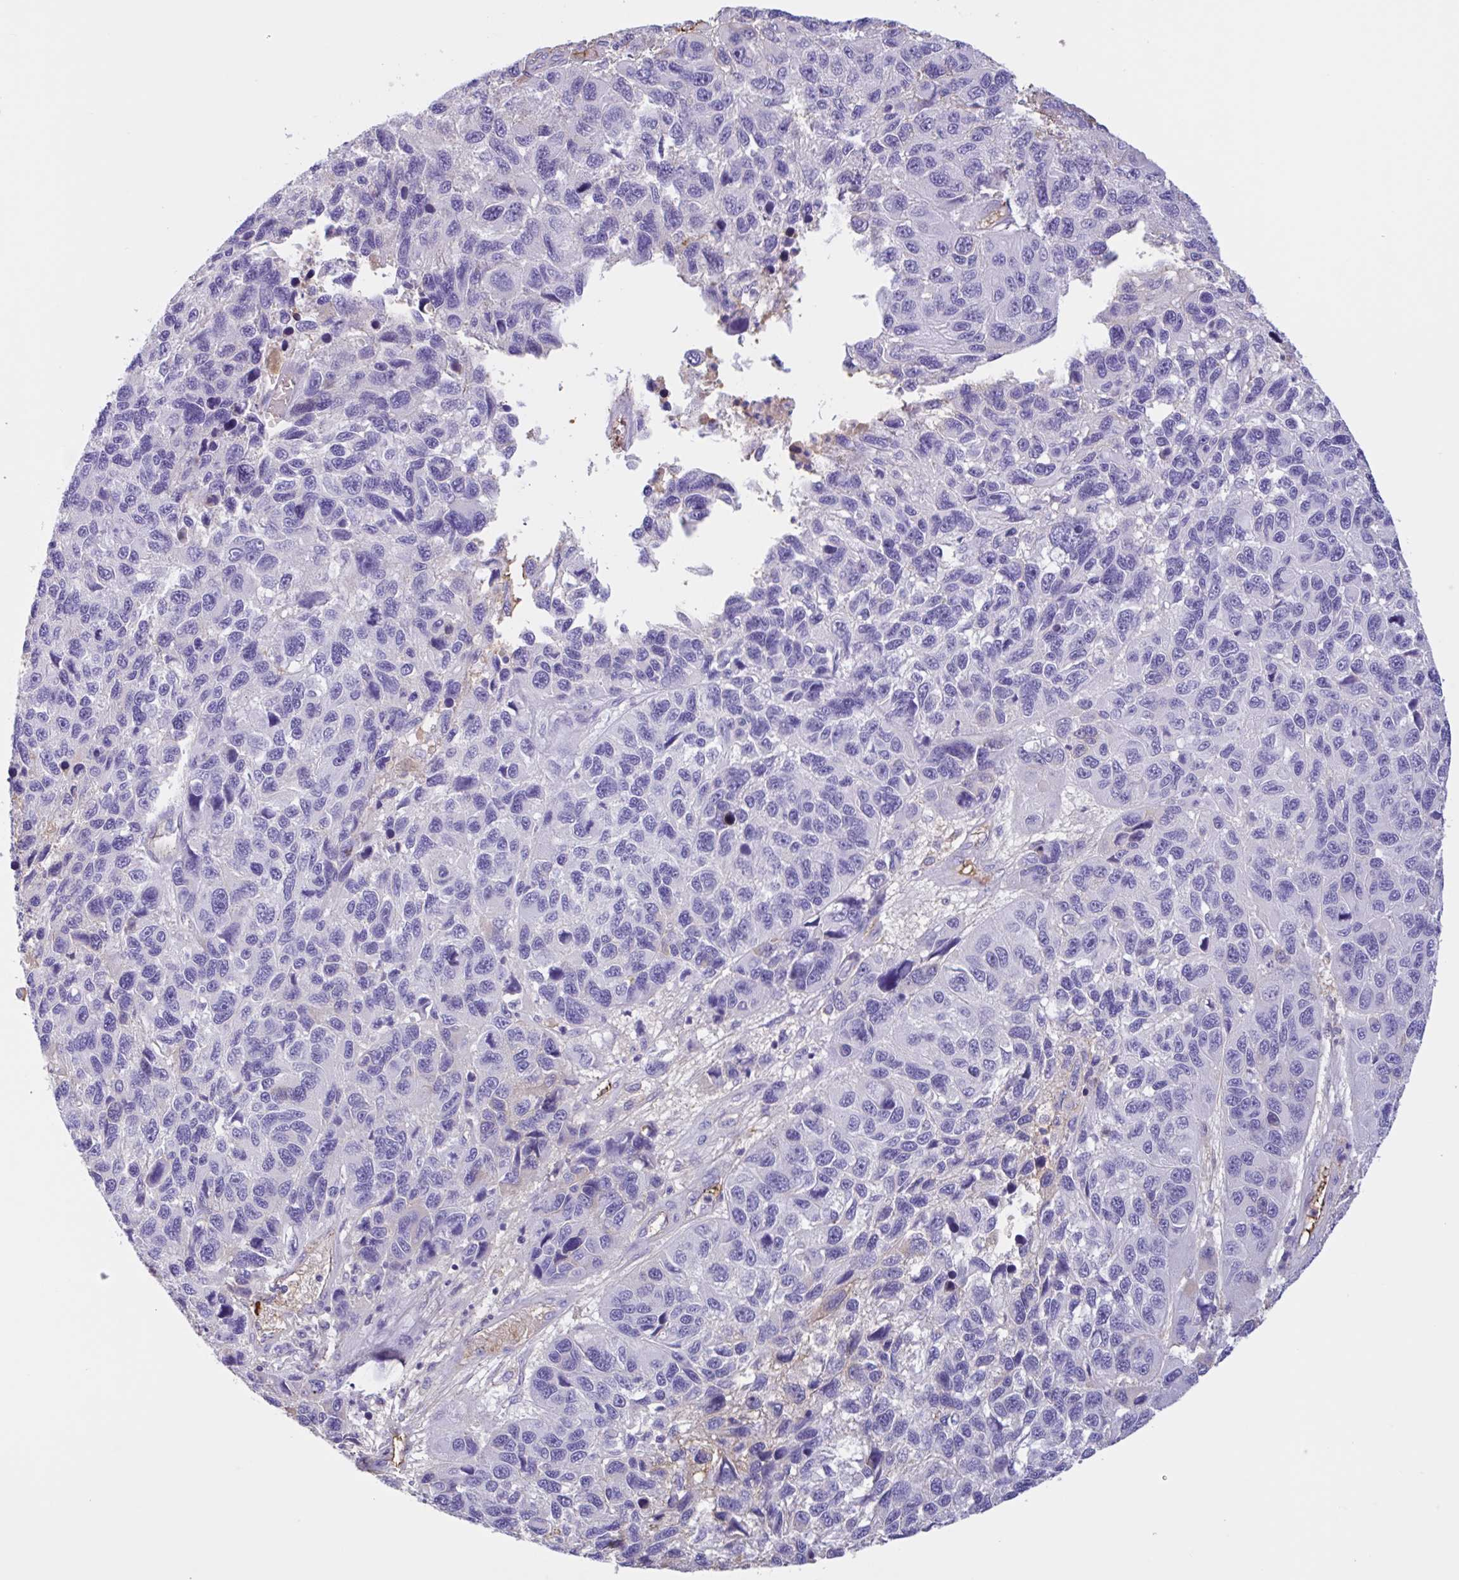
{"staining": {"intensity": "negative", "quantity": "none", "location": "none"}, "tissue": "melanoma", "cell_type": "Tumor cells", "image_type": "cancer", "snomed": [{"axis": "morphology", "description": "Malignant melanoma, NOS"}, {"axis": "topography", "description": "Skin"}], "caption": "The image shows no staining of tumor cells in melanoma.", "gene": "LARGE2", "patient": {"sex": "male", "age": 53}}